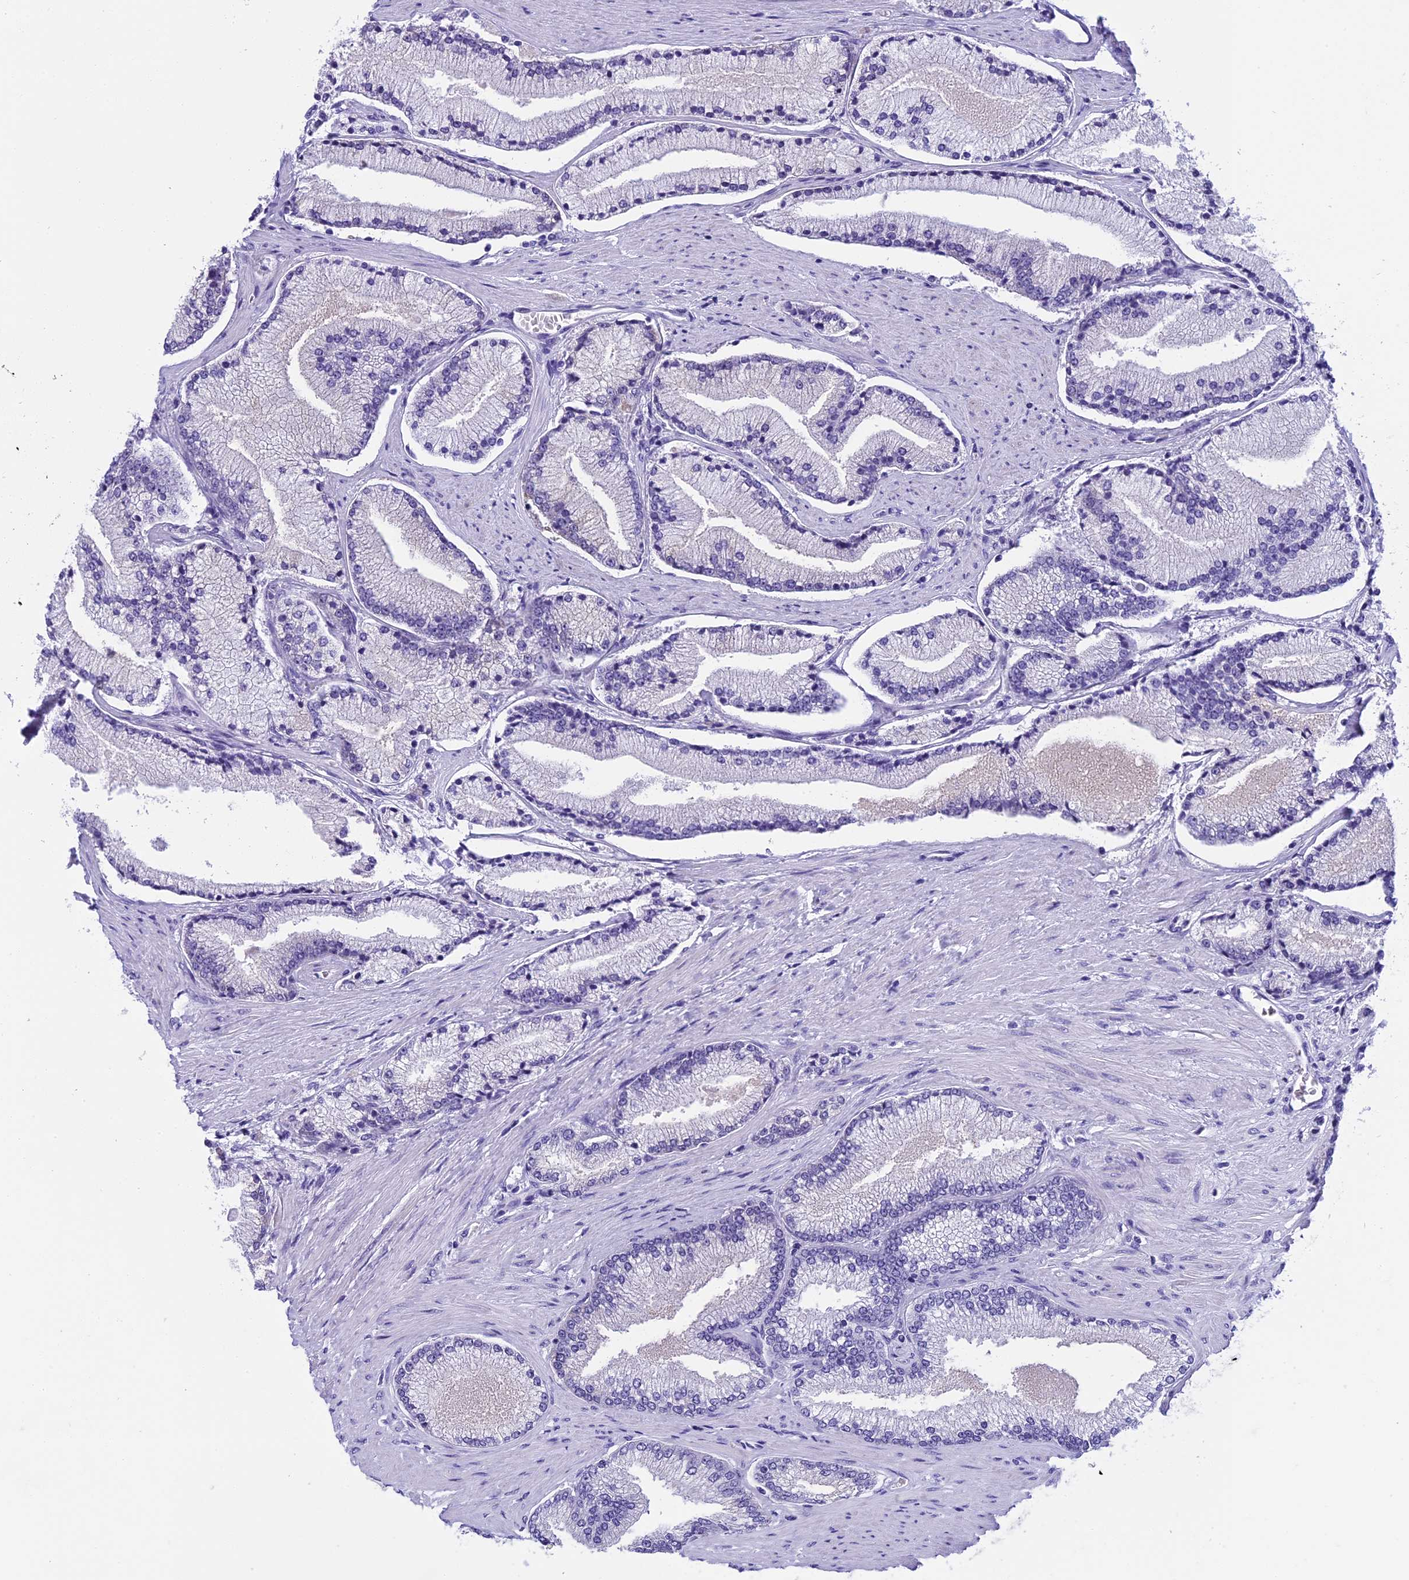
{"staining": {"intensity": "negative", "quantity": "none", "location": "none"}, "tissue": "prostate cancer", "cell_type": "Tumor cells", "image_type": "cancer", "snomed": [{"axis": "morphology", "description": "Adenocarcinoma, High grade"}, {"axis": "topography", "description": "Prostate"}], "caption": "Prostate cancer stained for a protein using immunohistochemistry (IHC) exhibits no expression tumor cells.", "gene": "KCTD14", "patient": {"sex": "male", "age": 67}}